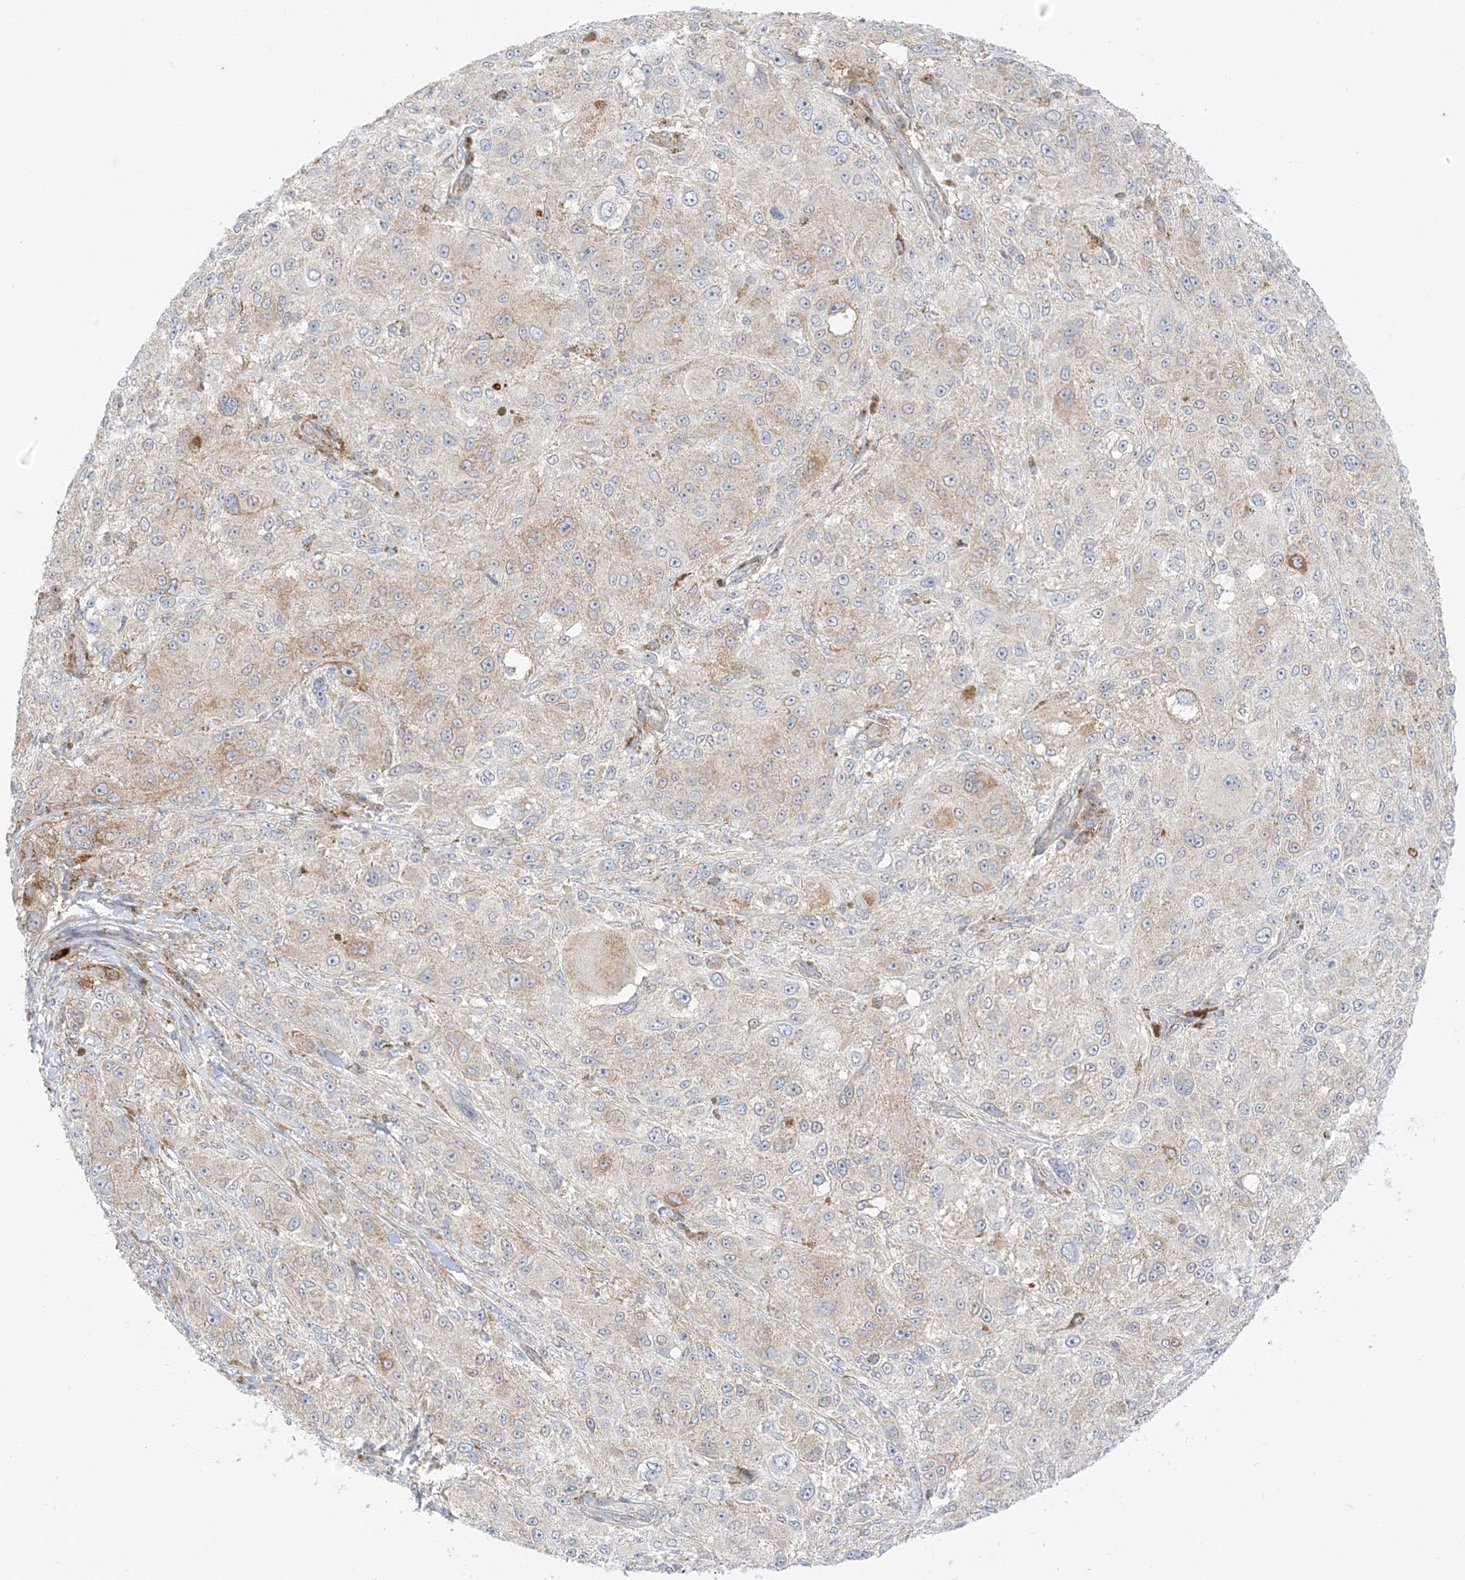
{"staining": {"intensity": "moderate", "quantity": "<25%", "location": "cytoplasmic/membranous"}, "tissue": "melanoma", "cell_type": "Tumor cells", "image_type": "cancer", "snomed": [{"axis": "morphology", "description": "Necrosis, NOS"}, {"axis": "morphology", "description": "Malignant melanoma, NOS"}, {"axis": "topography", "description": "Skin"}], "caption": "Immunohistochemistry photomicrograph of neoplastic tissue: human melanoma stained using immunohistochemistry (IHC) reveals low levels of moderate protein expression localized specifically in the cytoplasmic/membranous of tumor cells, appearing as a cytoplasmic/membranous brown color.", "gene": "RAC1", "patient": {"sex": "female", "age": 87}}